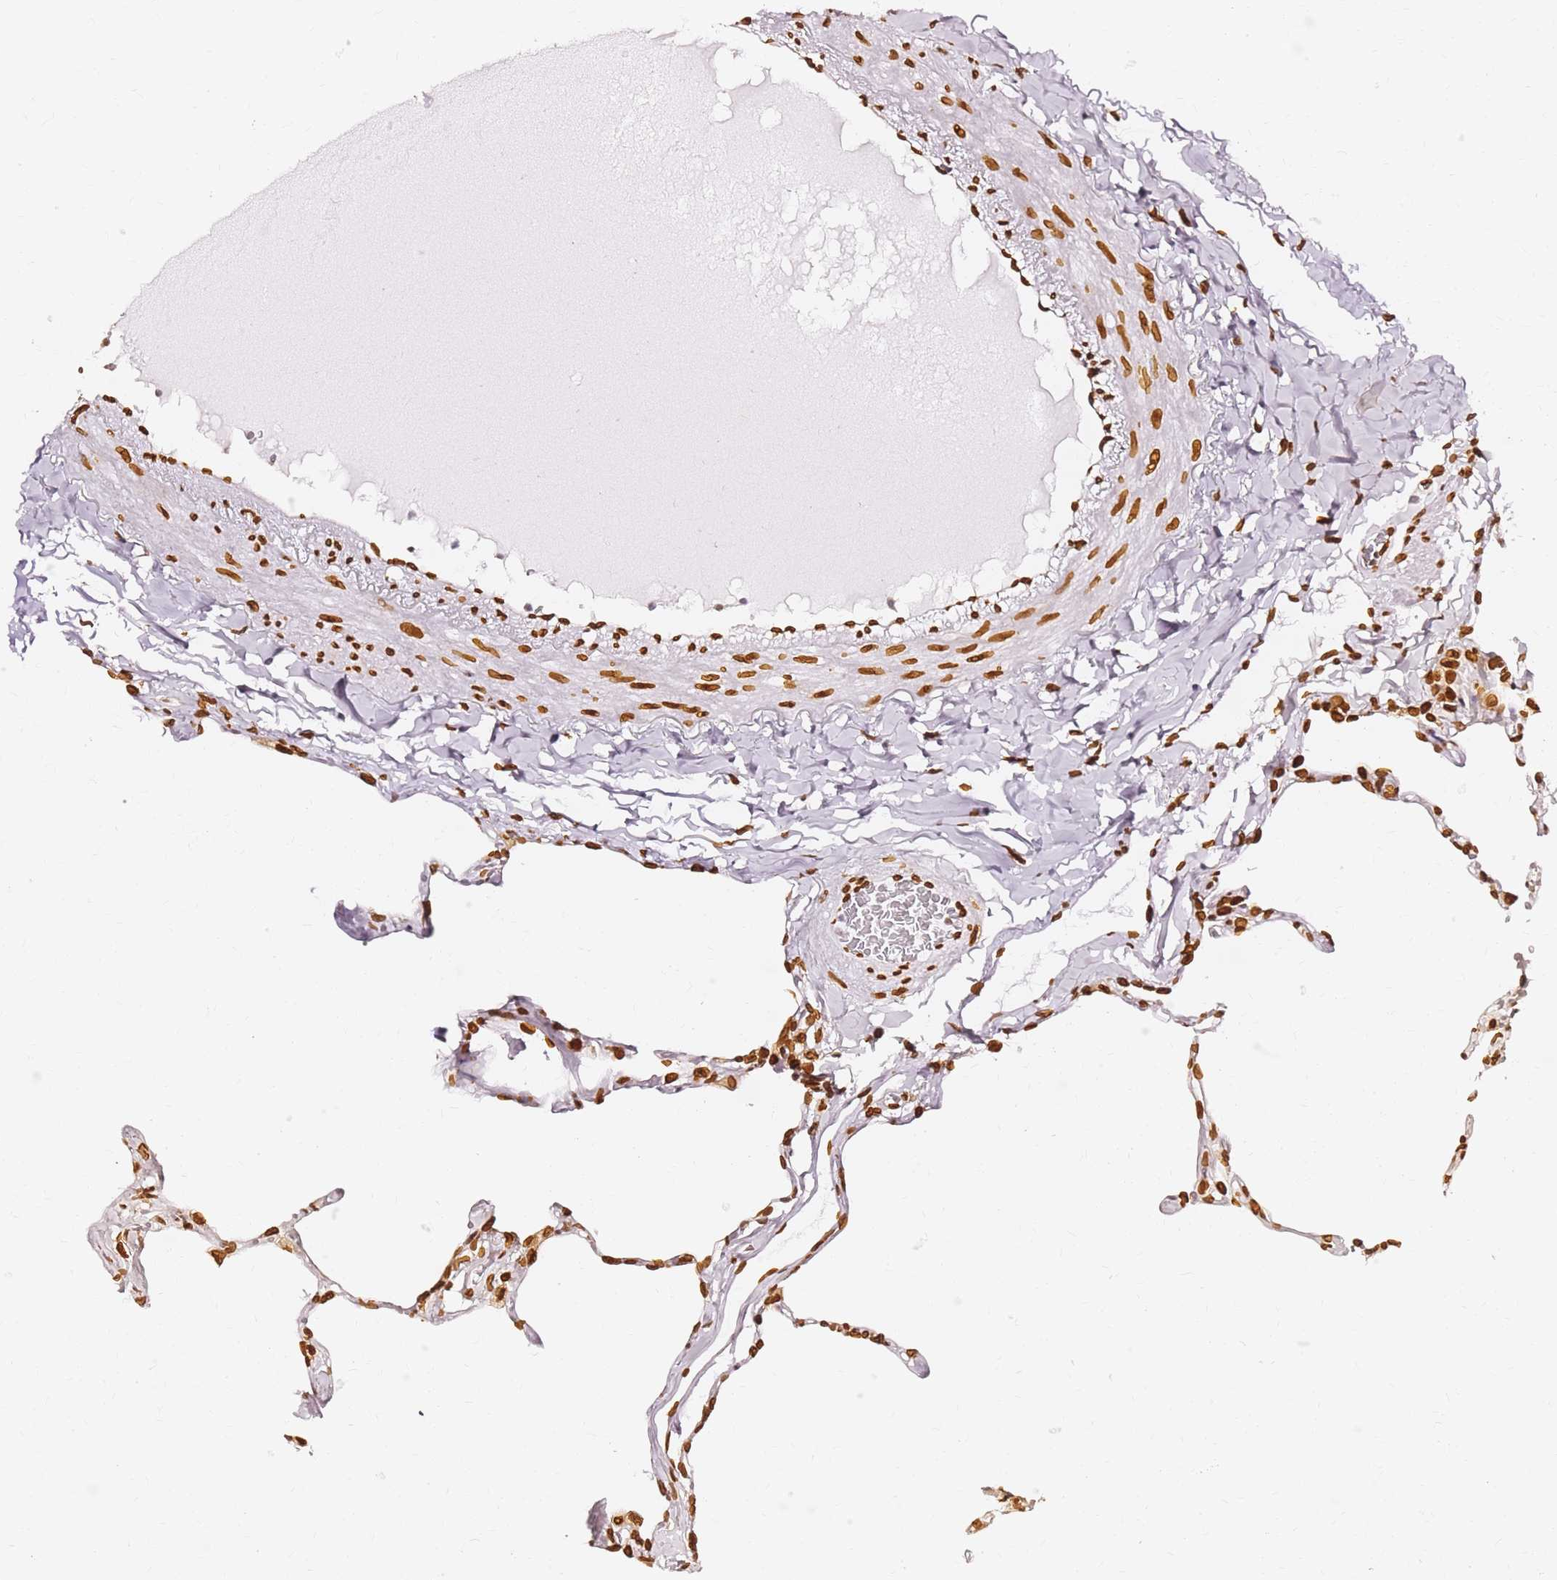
{"staining": {"intensity": "moderate", "quantity": ">75%", "location": "cytoplasmic/membranous,nuclear"}, "tissue": "lung", "cell_type": "Alveolar cells", "image_type": "normal", "snomed": [{"axis": "morphology", "description": "Normal tissue, NOS"}, {"axis": "topography", "description": "Lung"}], "caption": "Immunohistochemistry (IHC) of normal human lung demonstrates medium levels of moderate cytoplasmic/membranous,nuclear staining in approximately >75% of alveolar cells.", "gene": "C6orf141", "patient": {"sex": "male", "age": 65}}